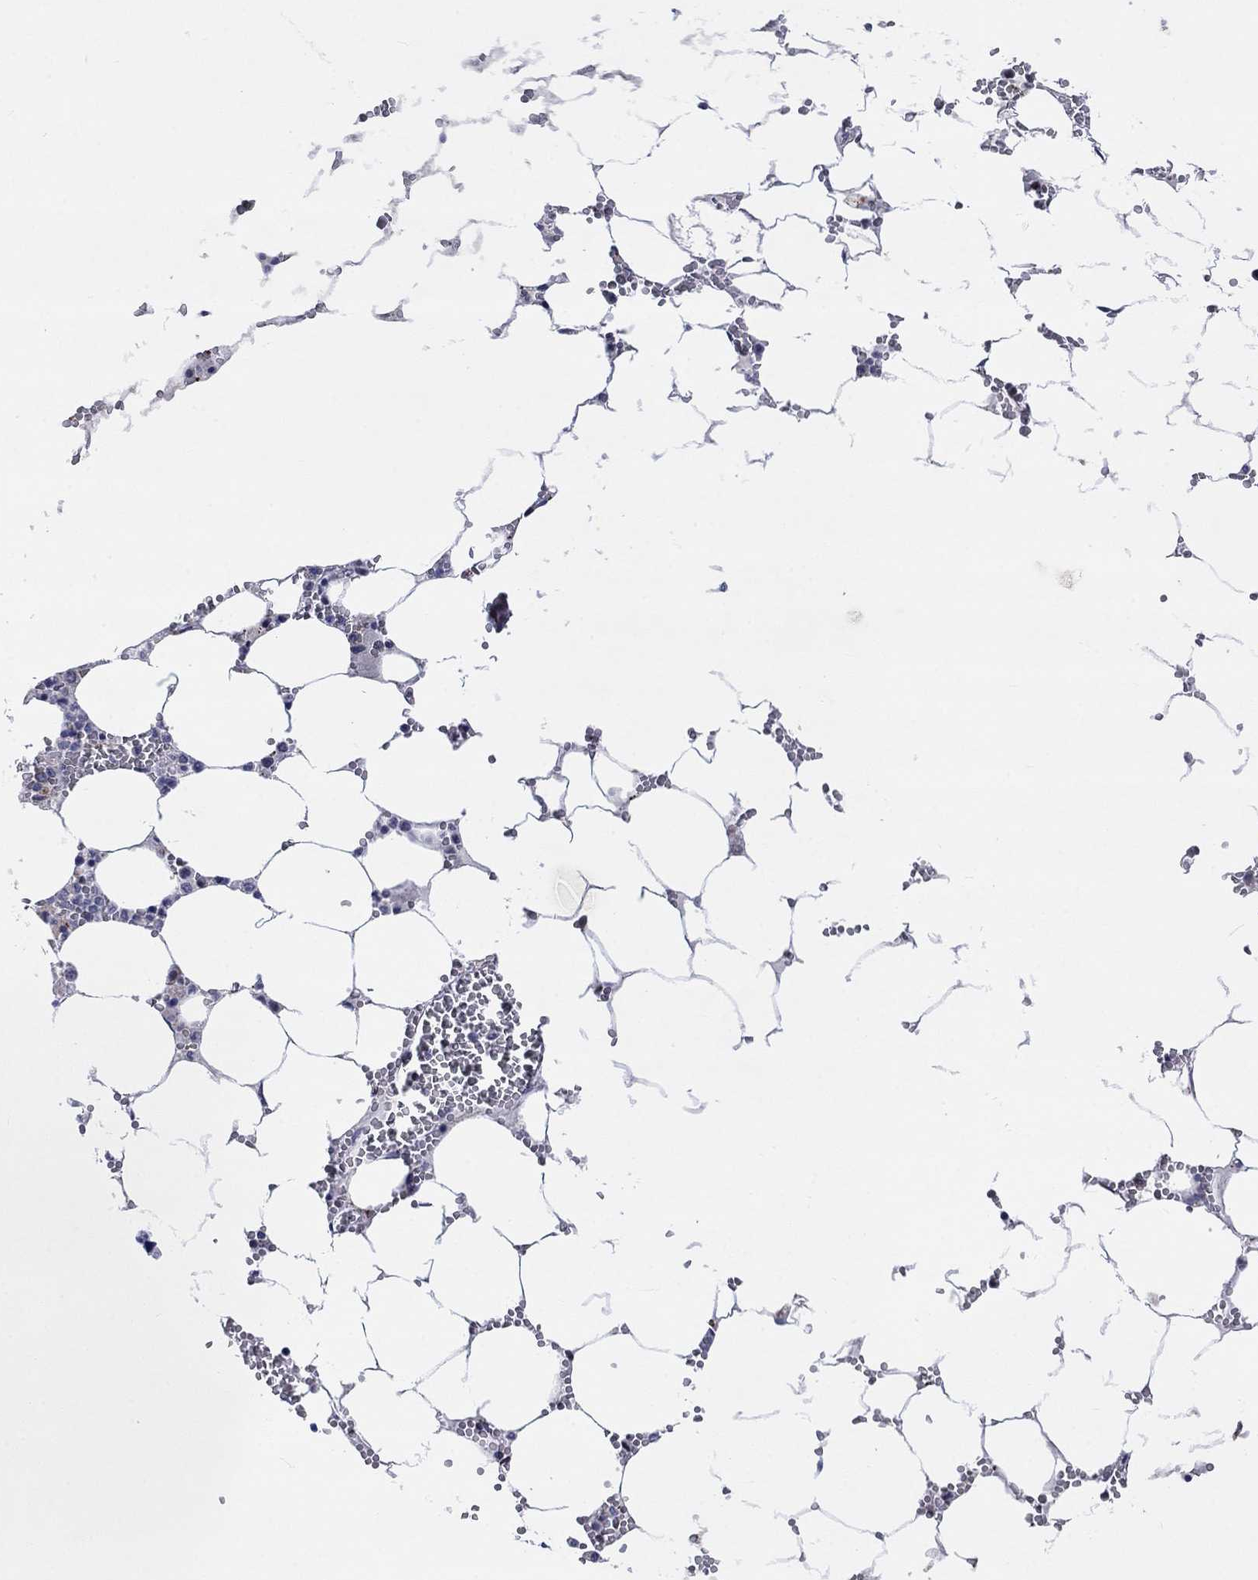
{"staining": {"intensity": "negative", "quantity": "none", "location": "none"}, "tissue": "bone marrow", "cell_type": "Hematopoietic cells", "image_type": "normal", "snomed": [{"axis": "morphology", "description": "Normal tissue, NOS"}, {"axis": "topography", "description": "Bone marrow"}], "caption": "The photomicrograph demonstrates no significant positivity in hematopoietic cells of bone marrow. (Stains: DAB (3,3'-diaminobenzidine) IHC with hematoxylin counter stain, Microscopy: brightfield microscopy at high magnification).", "gene": "SLC35F2", "patient": {"sex": "female", "age": 64}}